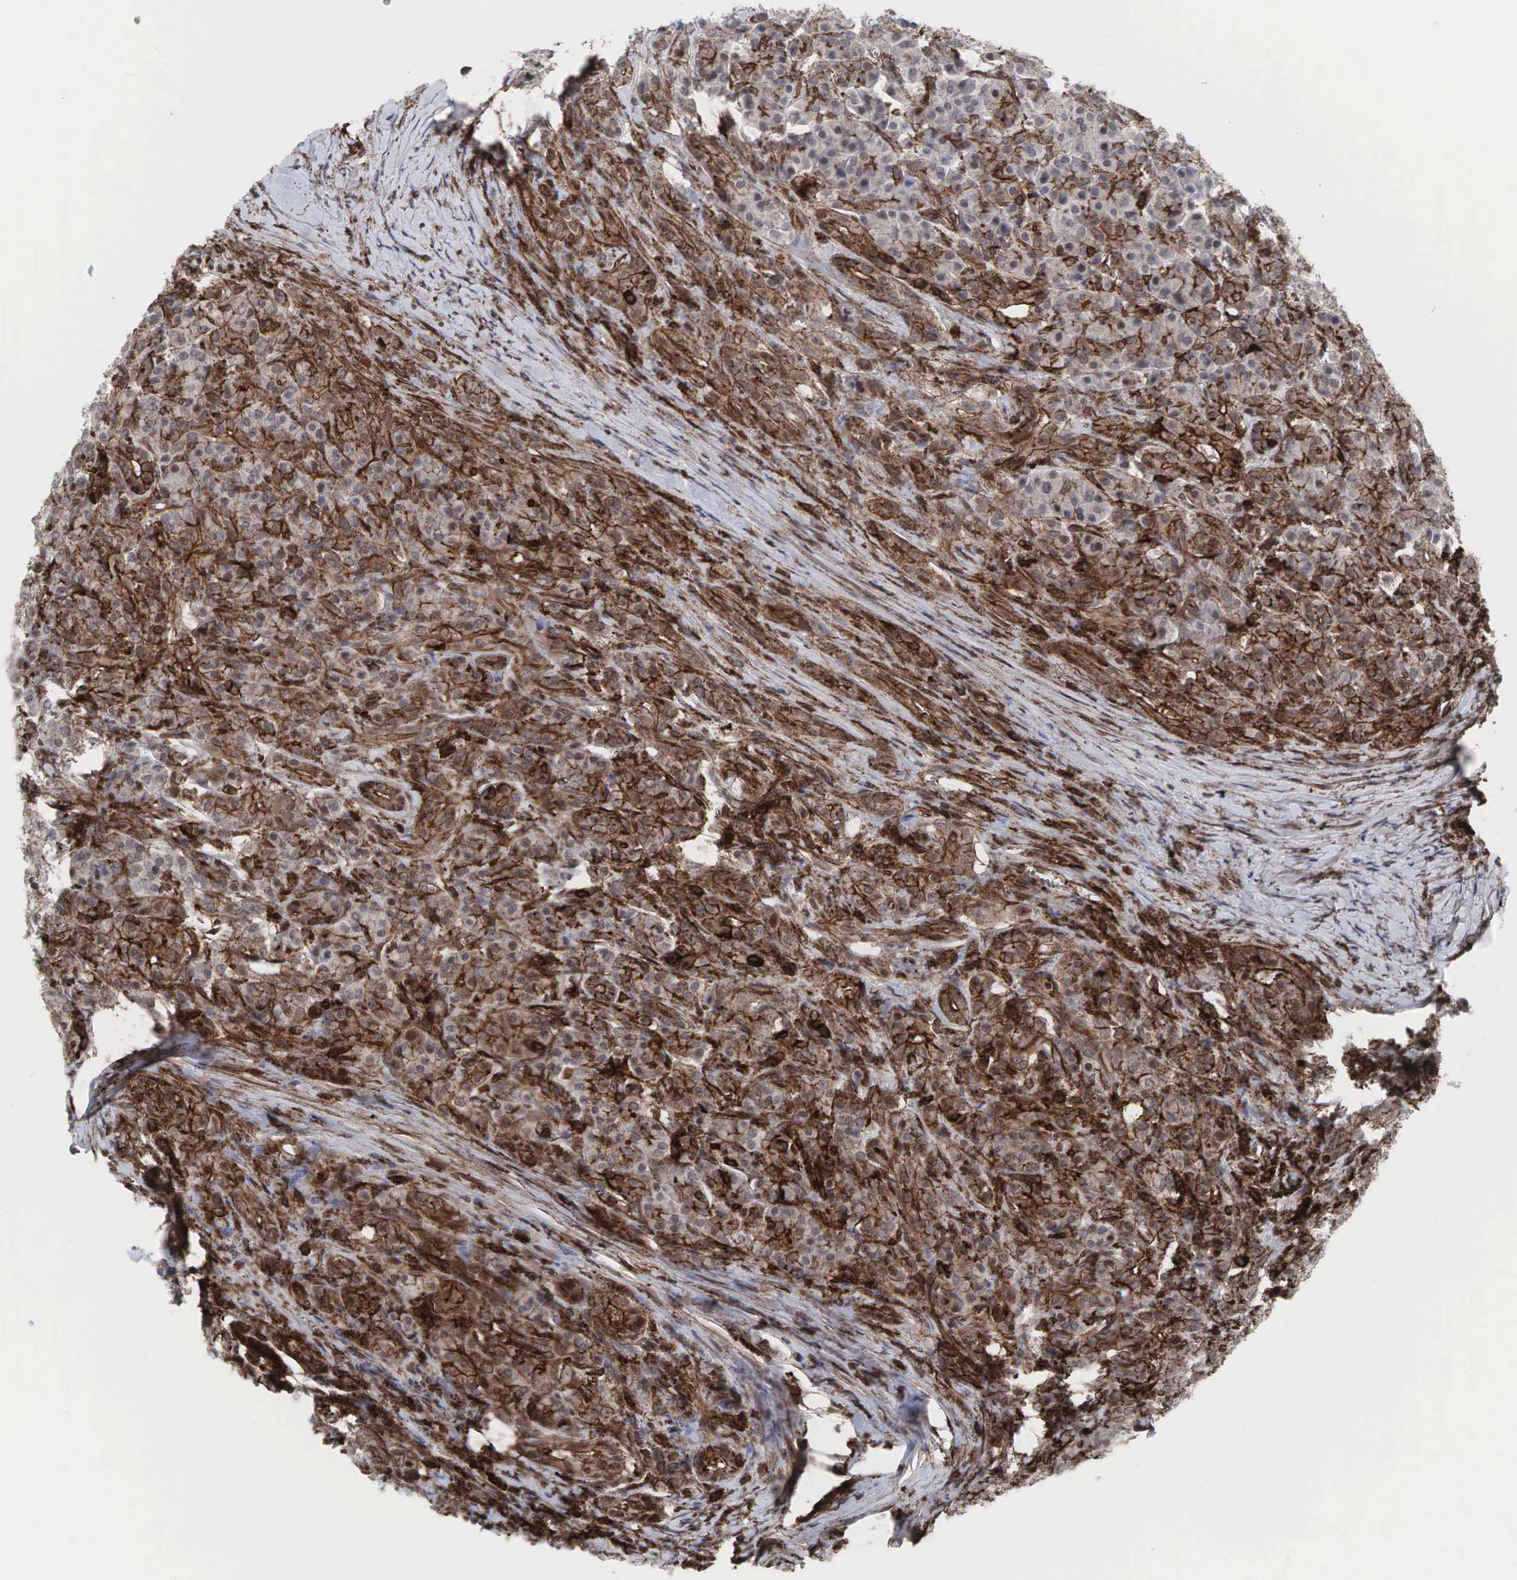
{"staining": {"intensity": "moderate", "quantity": "<25%", "location": "cytoplasmic/membranous"}, "tissue": "pancreas", "cell_type": "Exocrine glandular cells", "image_type": "normal", "snomed": [{"axis": "morphology", "description": "Normal tissue, NOS"}, {"axis": "topography", "description": "Lymph node"}, {"axis": "topography", "description": "Pancreas"}], "caption": "Immunohistochemical staining of unremarkable pancreas demonstrates moderate cytoplasmic/membranous protein staining in about <25% of exocrine glandular cells.", "gene": "GPRASP1", "patient": {"sex": "male", "age": 59}}